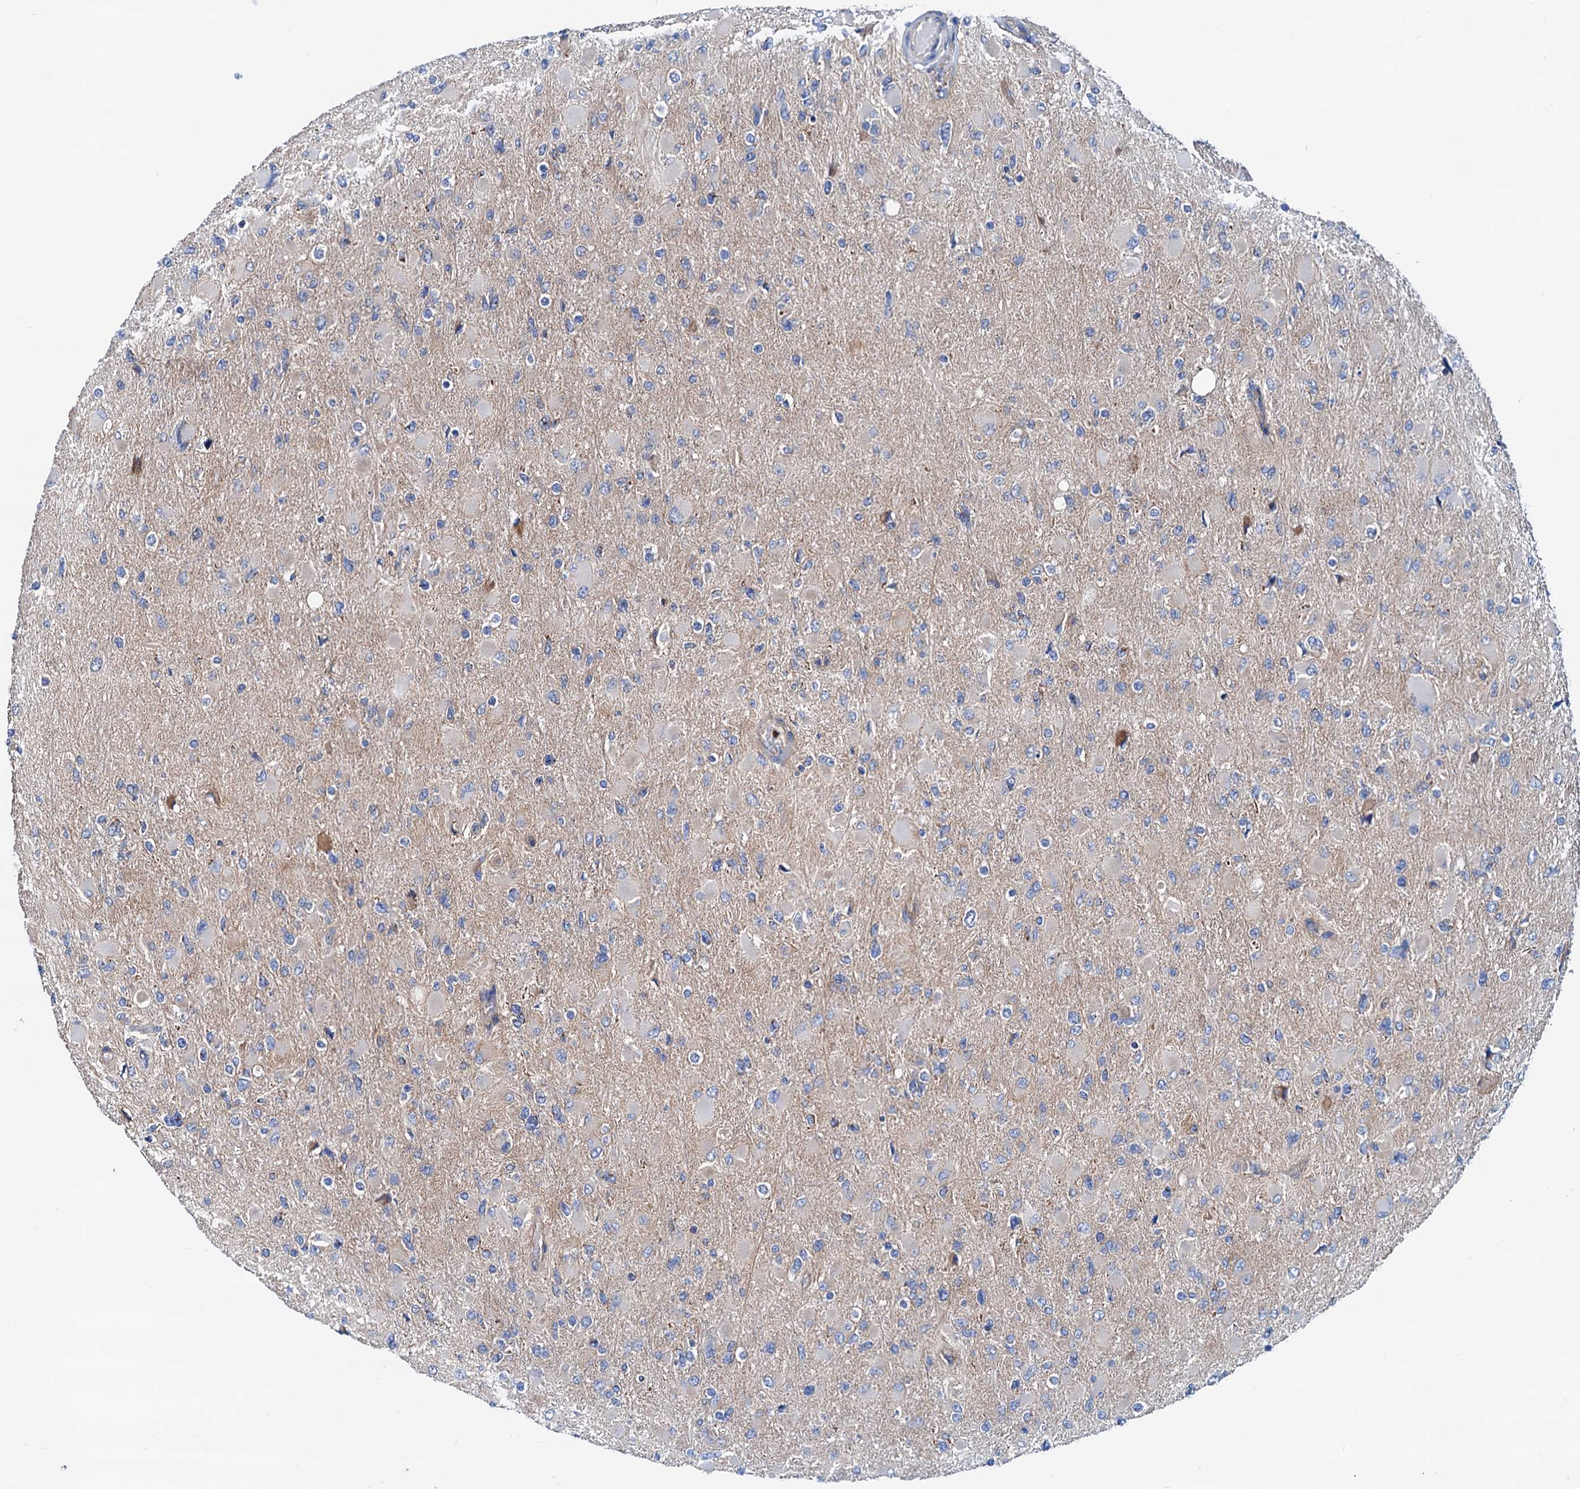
{"staining": {"intensity": "negative", "quantity": "none", "location": "none"}, "tissue": "glioma", "cell_type": "Tumor cells", "image_type": "cancer", "snomed": [{"axis": "morphology", "description": "Glioma, malignant, High grade"}, {"axis": "topography", "description": "Cerebral cortex"}], "caption": "Tumor cells show no significant protein positivity in glioma.", "gene": "RASSF9", "patient": {"sex": "female", "age": 36}}